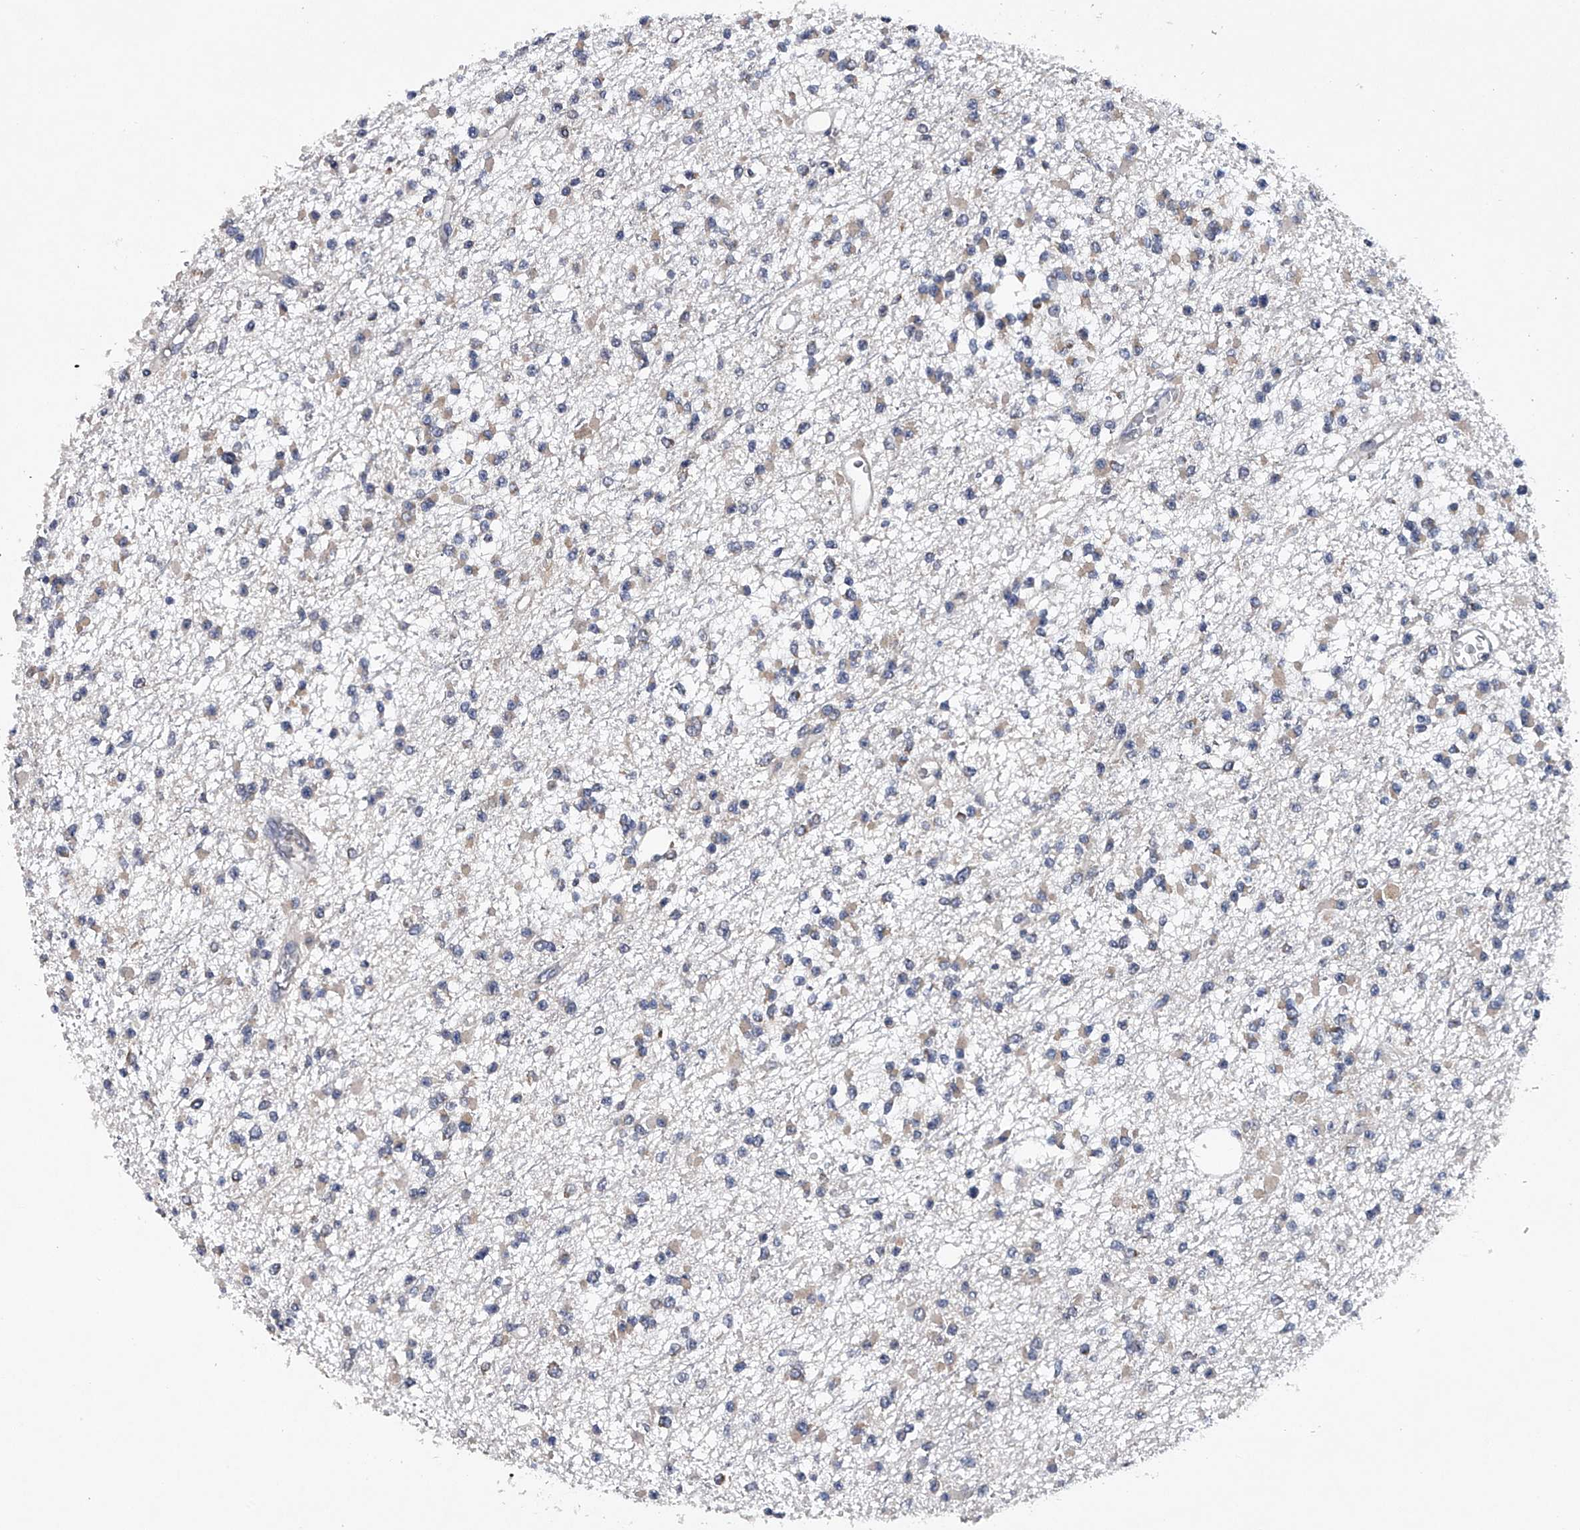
{"staining": {"intensity": "weak", "quantity": "25%-75%", "location": "cytoplasmic/membranous"}, "tissue": "glioma", "cell_type": "Tumor cells", "image_type": "cancer", "snomed": [{"axis": "morphology", "description": "Glioma, malignant, Low grade"}, {"axis": "topography", "description": "Brain"}], "caption": "An immunohistochemistry histopathology image of tumor tissue is shown. Protein staining in brown labels weak cytoplasmic/membranous positivity in glioma within tumor cells. The staining was performed using DAB, with brown indicating positive protein expression. Nuclei are stained blue with hematoxylin.", "gene": "RNF5", "patient": {"sex": "female", "age": 22}}